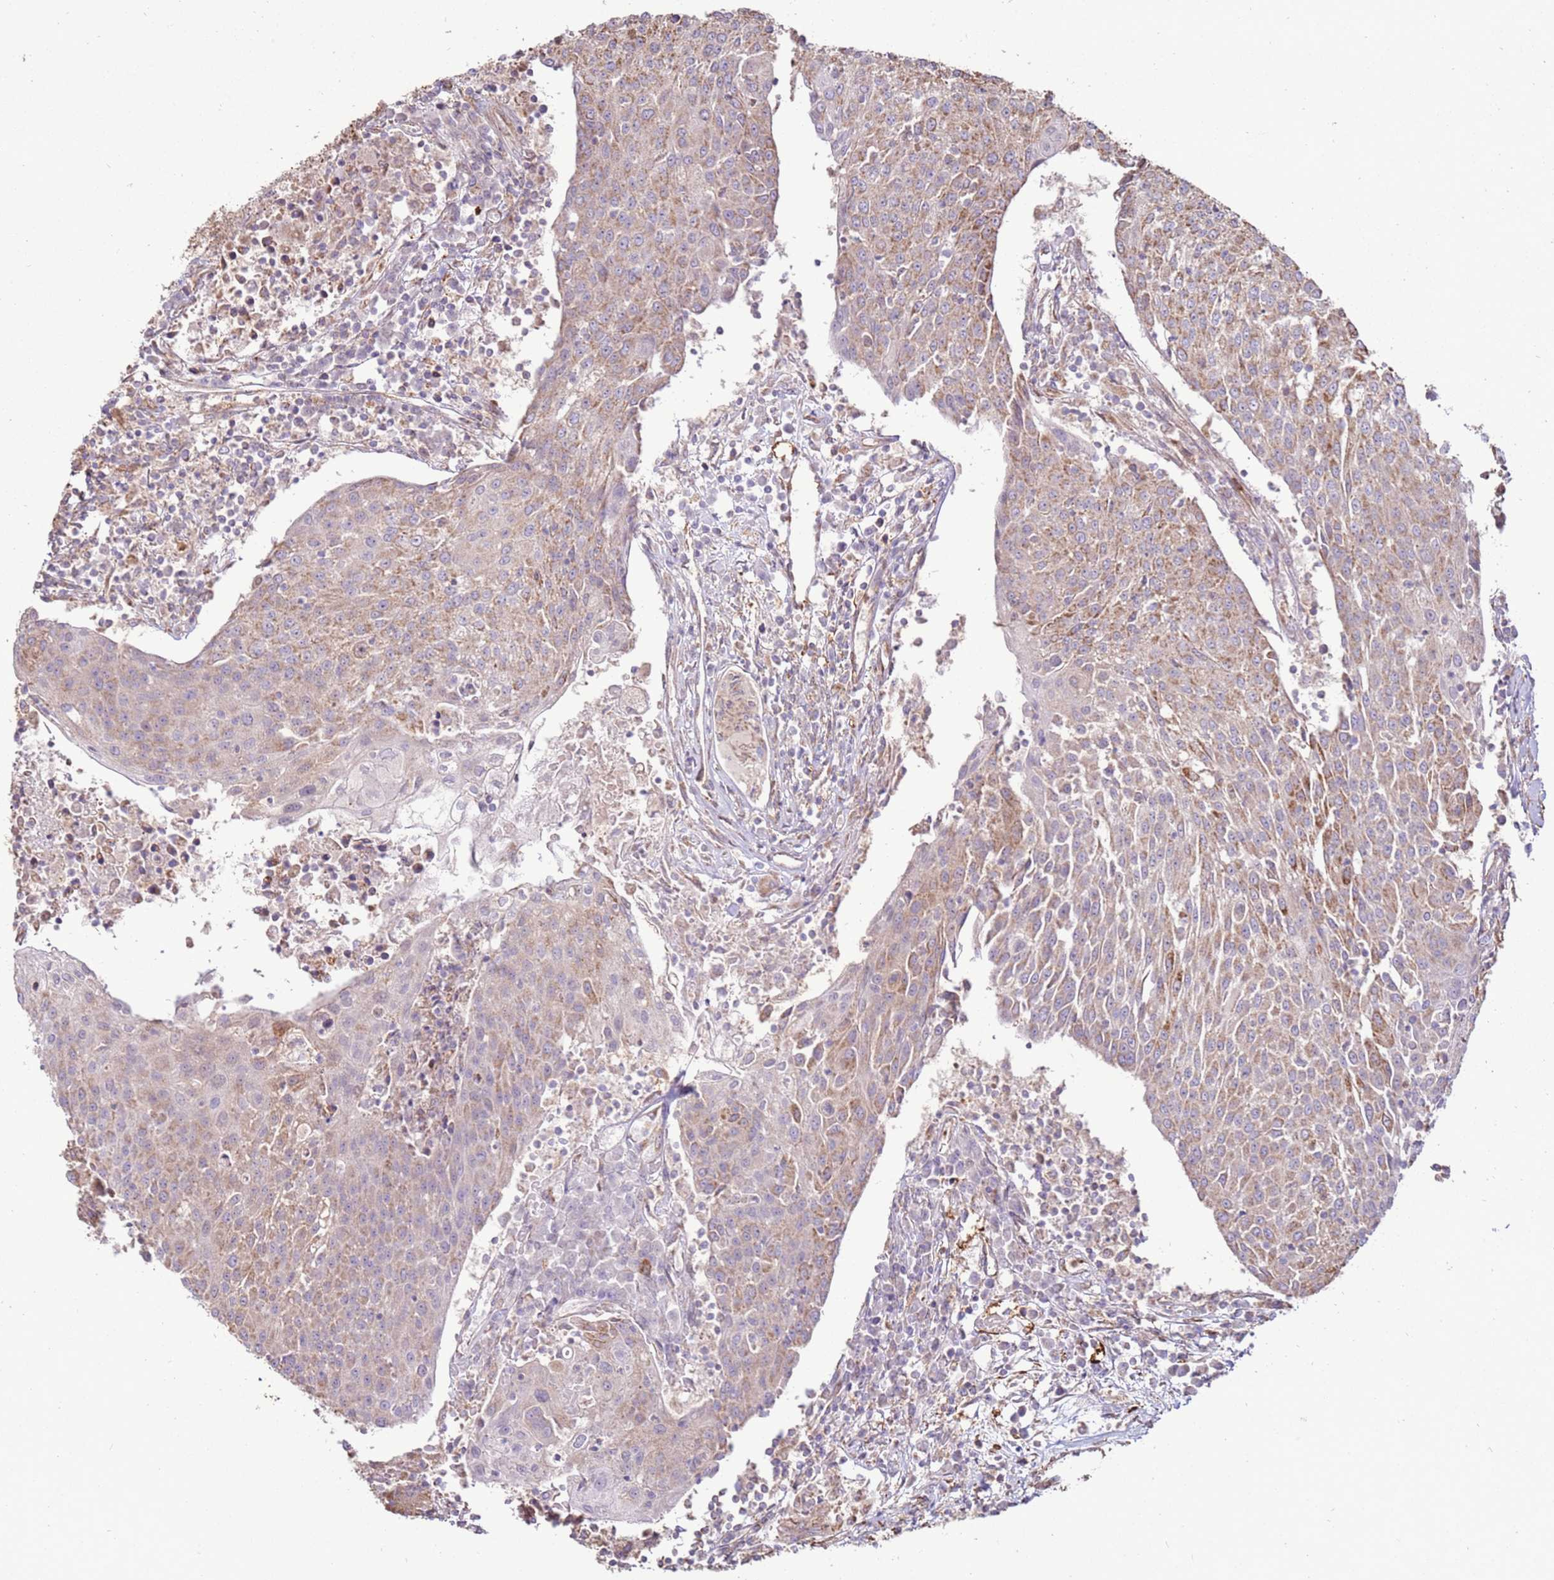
{"staining": {"intensity": "weak", "quantity": "25%-75%", "location": "cytoplasmic/membranous"}, "tissue": "urothelial cancer", "cell_type": "Tumor cells", "image_type": "cancer", "snomed": [{"axis": "morphology", "description": "Urothelial carcinoma, High grade"}, {"axis": "topography", "description": "Urinary bladder"}], "caption": "Immunohistochemistry (IHC) of human urothelial cancer demonstrates low levels of weak cytoplasmic/membranous expression in approximately 25%-75% of tumor cells.", "gene": "DDX59", "patient": {"sex": "female", "age": 85}}